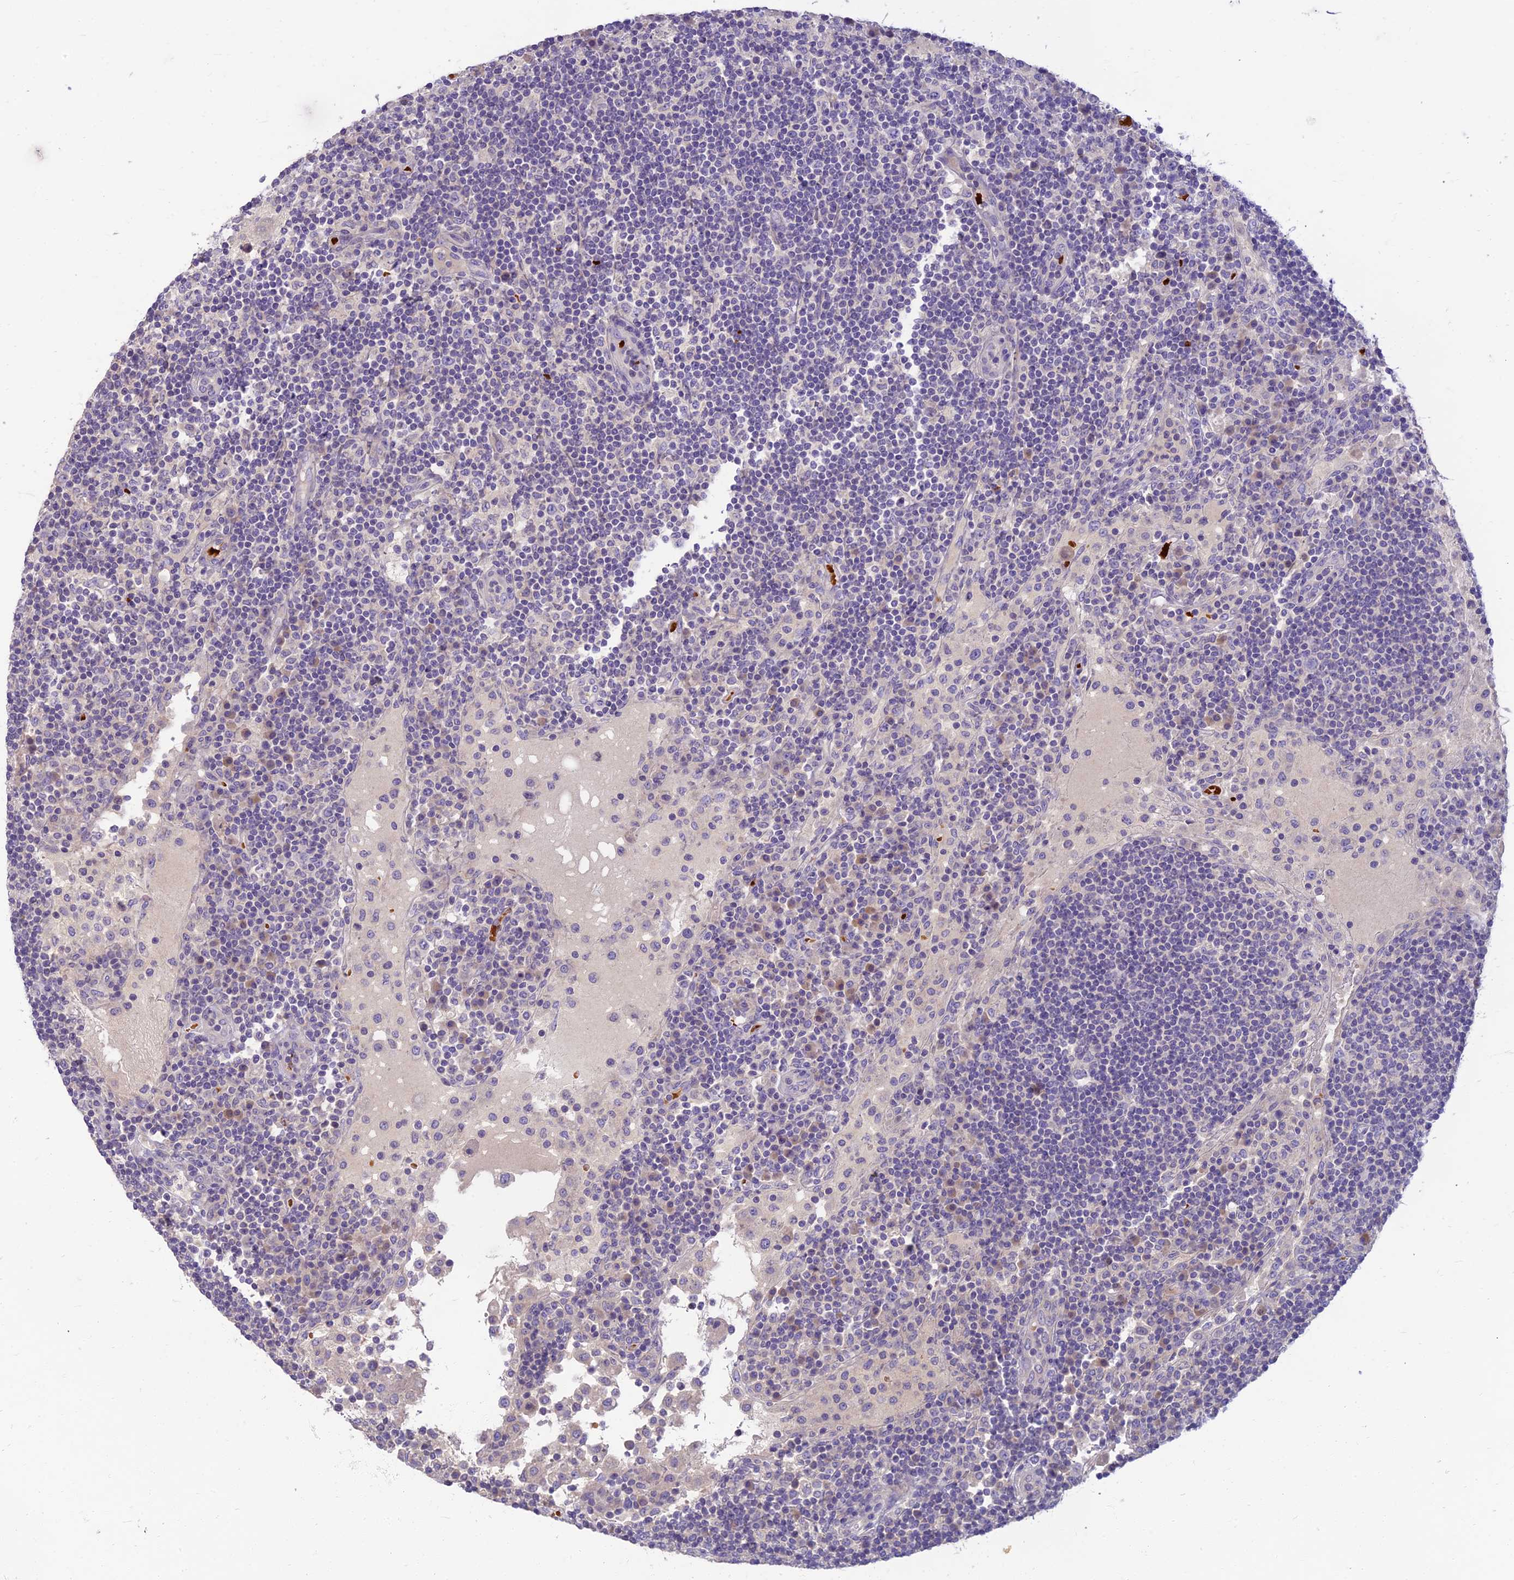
{"staining": {"intensity": "negative", "quantity": "none", "location": "none"}, "tissue": "lymph node", "cell_type": "Non-germinal center cells", "image_type": "normal", "snomed": [{"axis": "morphology", "description": "Normal tissue, NOS"}, {"axis": "topography", "description": "Lymph node"}], "caption": "Immunohistochemistry micrograph of unremarkable lymph node: lymph node stained with DAB exhibits no significant protein staining in non-germinal center cells. (Stains: DAB IHC with hematoxylin counter stain, Microscopy: brightfield microscopy at high magnification).", "gene": "CLIP4", "patient": {"sex": "female", "age": 53}}